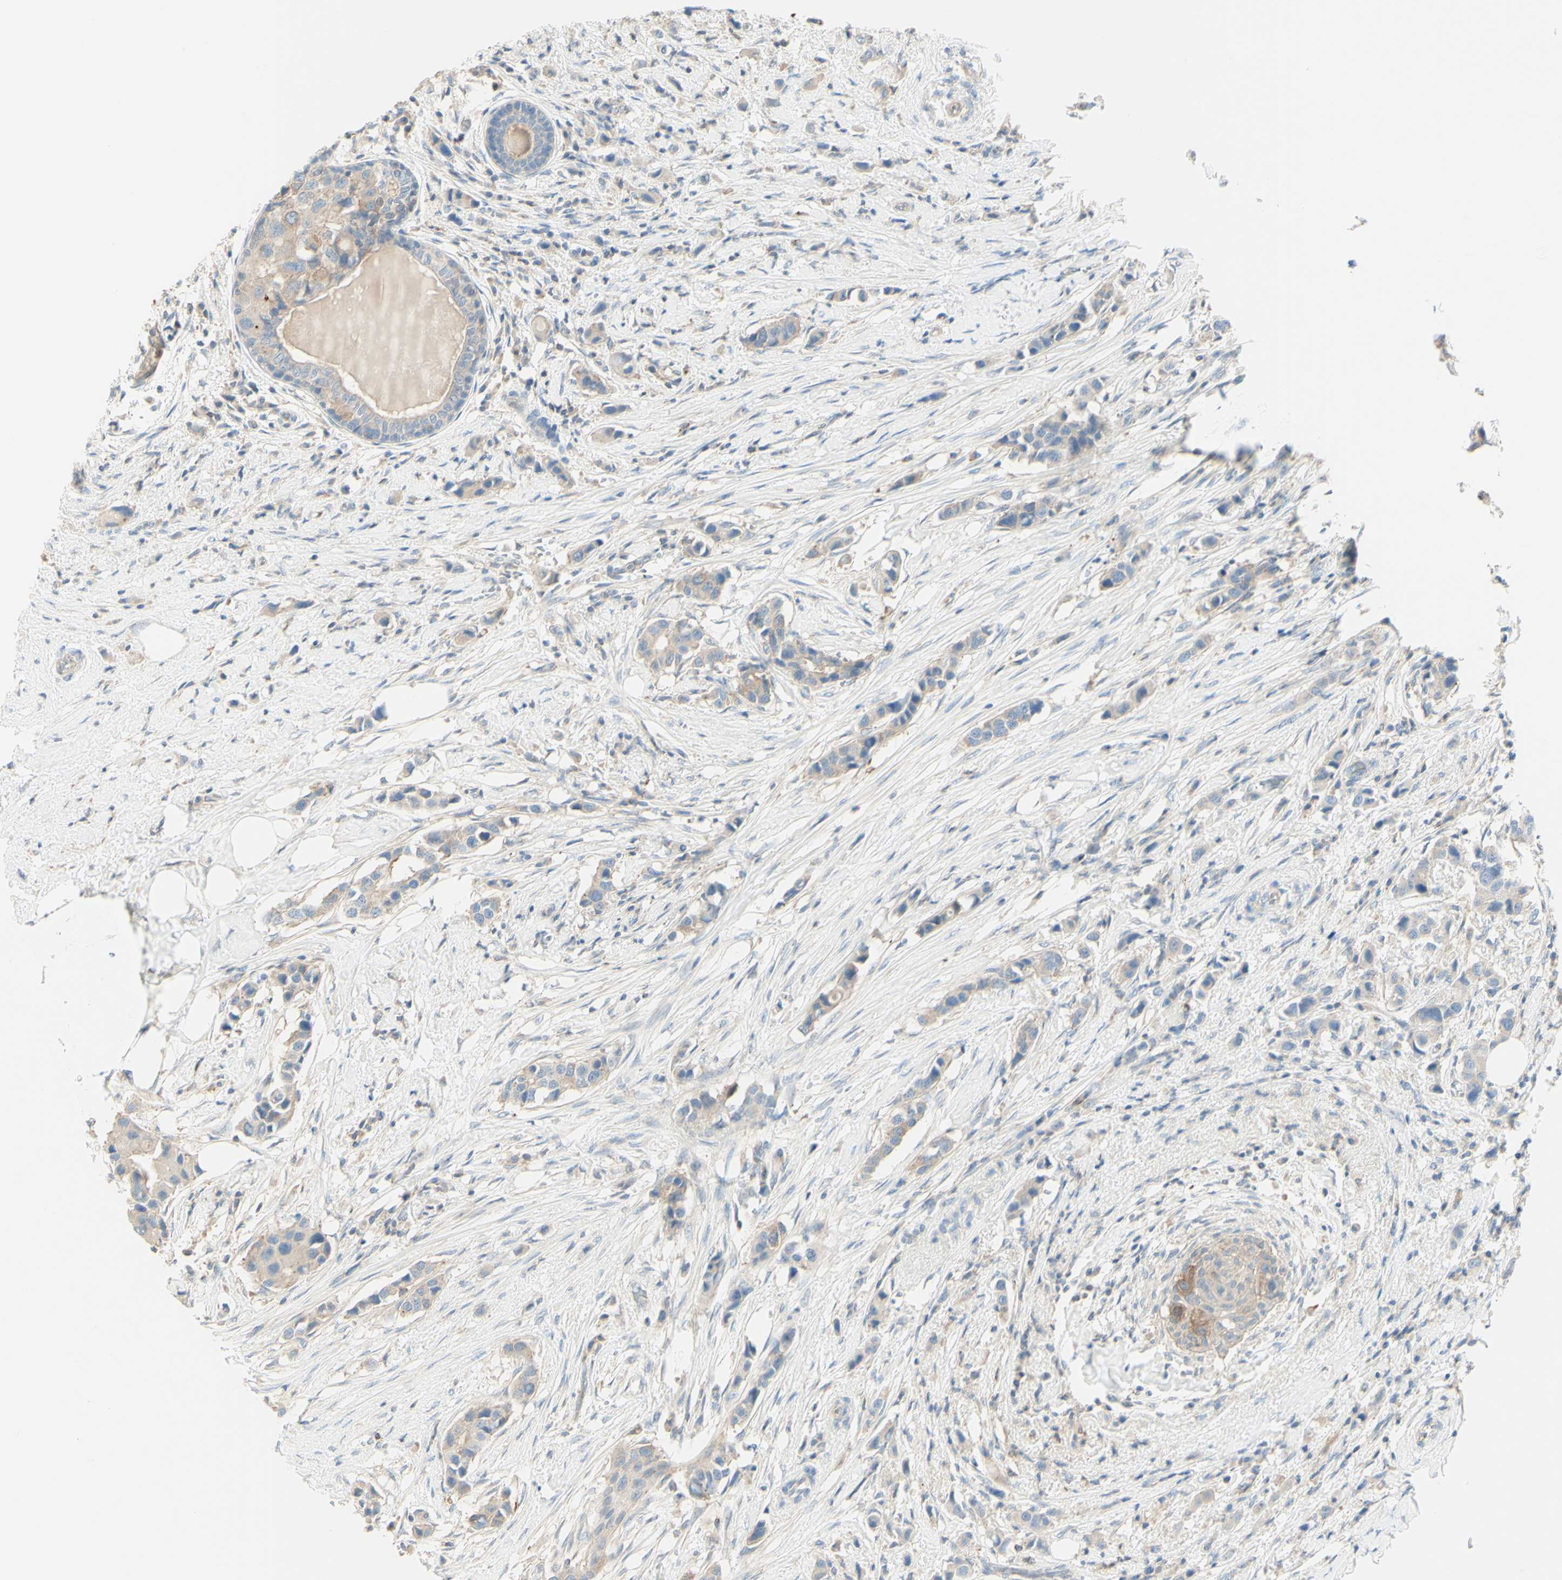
{"staining": {"intensity": "weak", "quantity": "25%-75%", "location": "cytoplasmic/membranous"}, "tissue": "breast cancer", "cell_type": "Tumor cells", "image_type": "cancer", "snomed": [{"axis": "morphology", "description": "Normal tissue, NOS"}, {"axis": "morphology", "description": "Duct carcinoma"}, {"axis": "topography", "description": "Breast"}], "caption": "Breast invasive ductal carcinoma stained for a protein (brown) demonstrates weak cytoplasmic/membranous positive expression in about 25%-75% of tumor cells.", "gene": "MTM1", "patient": {"sex": "female", "age": 50}}